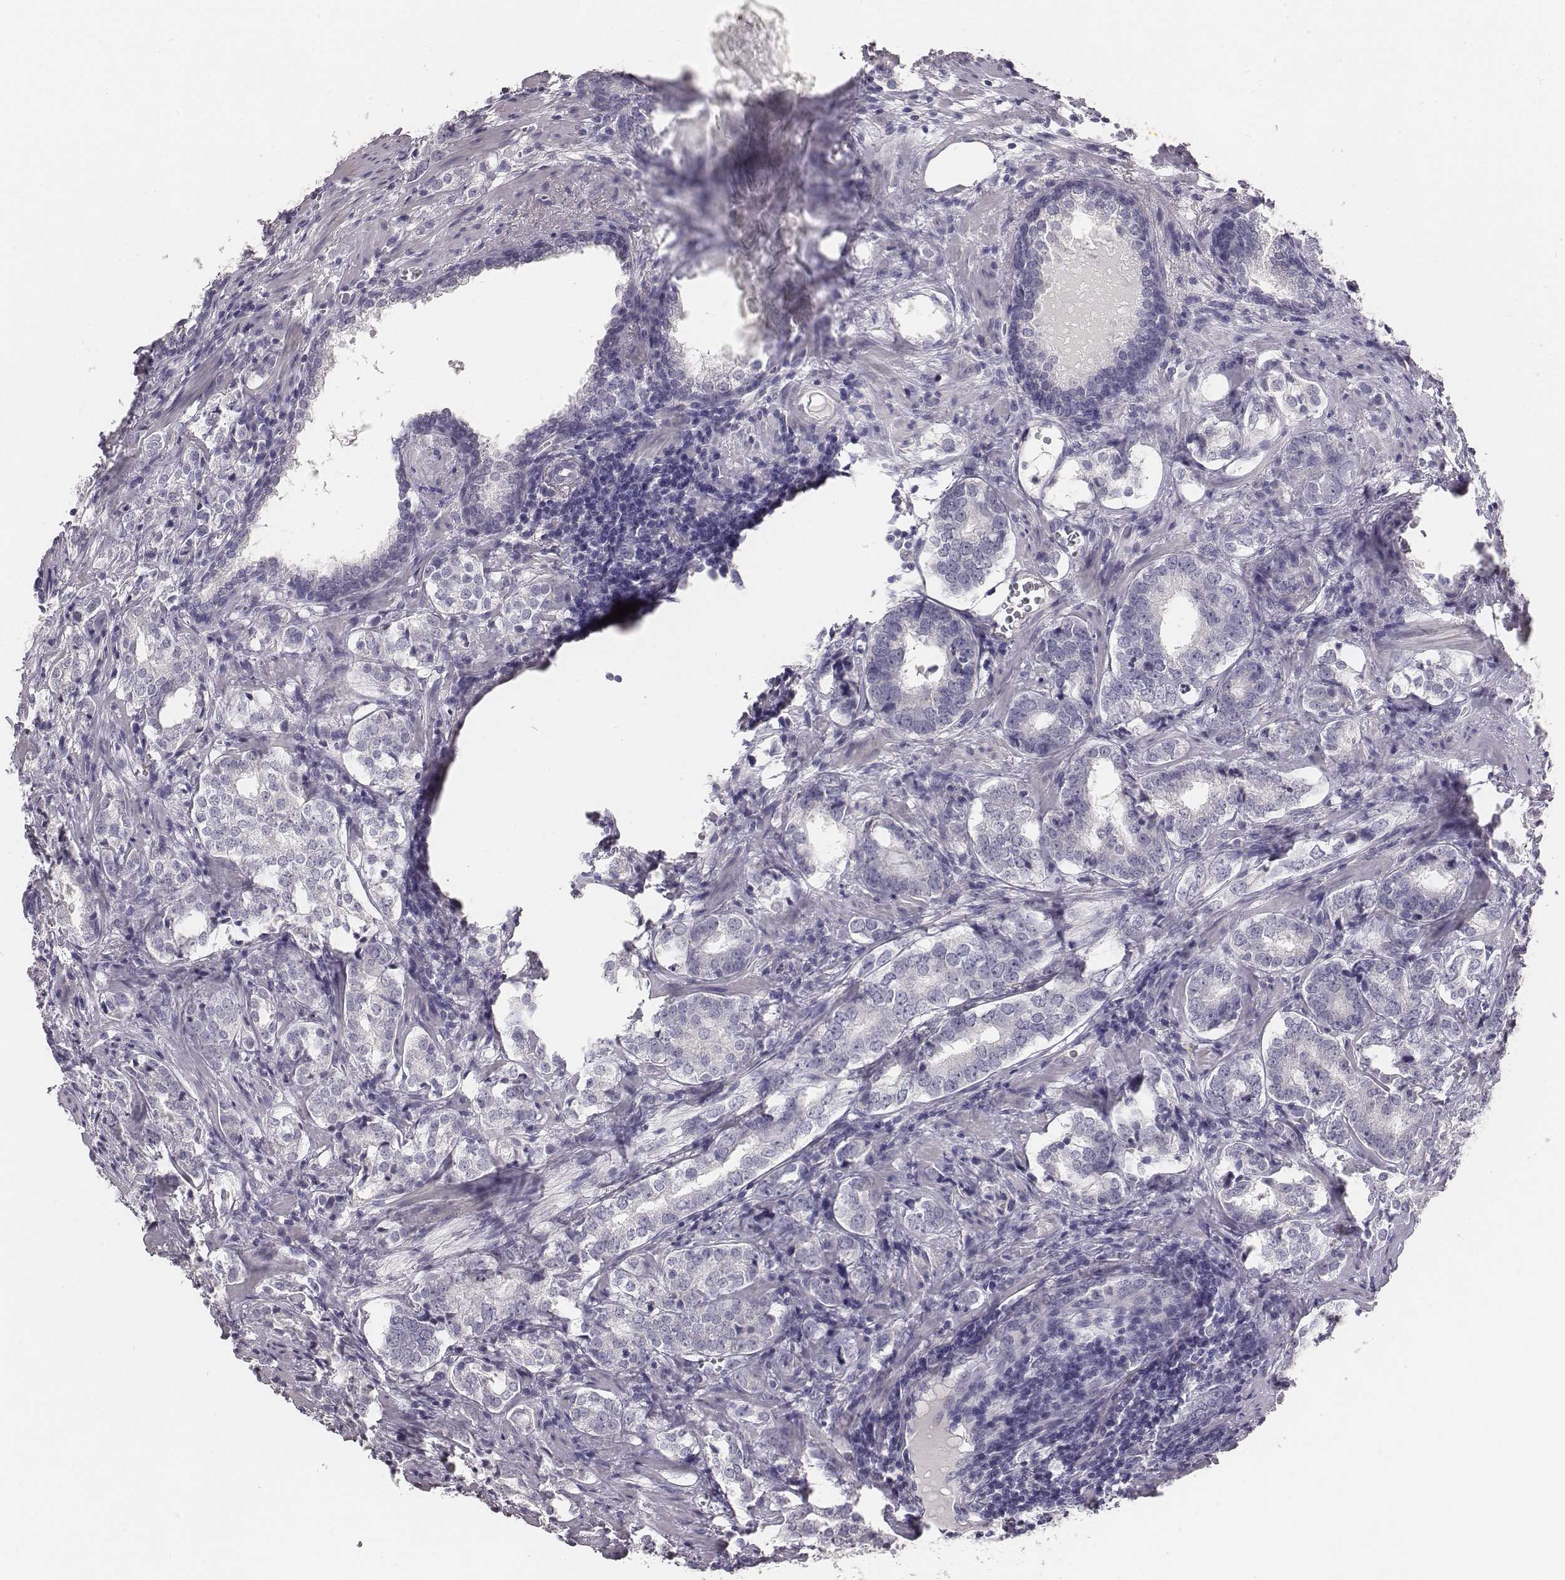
{"staining": {"intensity": "negative", "quantity": "none", "location": "none"}, "tissue": "prostate cancer", "cell_type": "Tumor cells", "image_type": "cancer", "snomed": [{"axis": "morphology", "description": "Adenocarcinoma, NOS"}, {"axis": "topography", "description": "Prostate and seminal vesicle, NOS"}], "caption": "An immunohistochemistry photomicrograph of prostate cancer (adenocarcinoma) is shown. There is no staining in tumor cells of prostate cancer (adenocarcinoma).", "gene": "MYH6", "patient": {"sex": "male", "age": 63}}